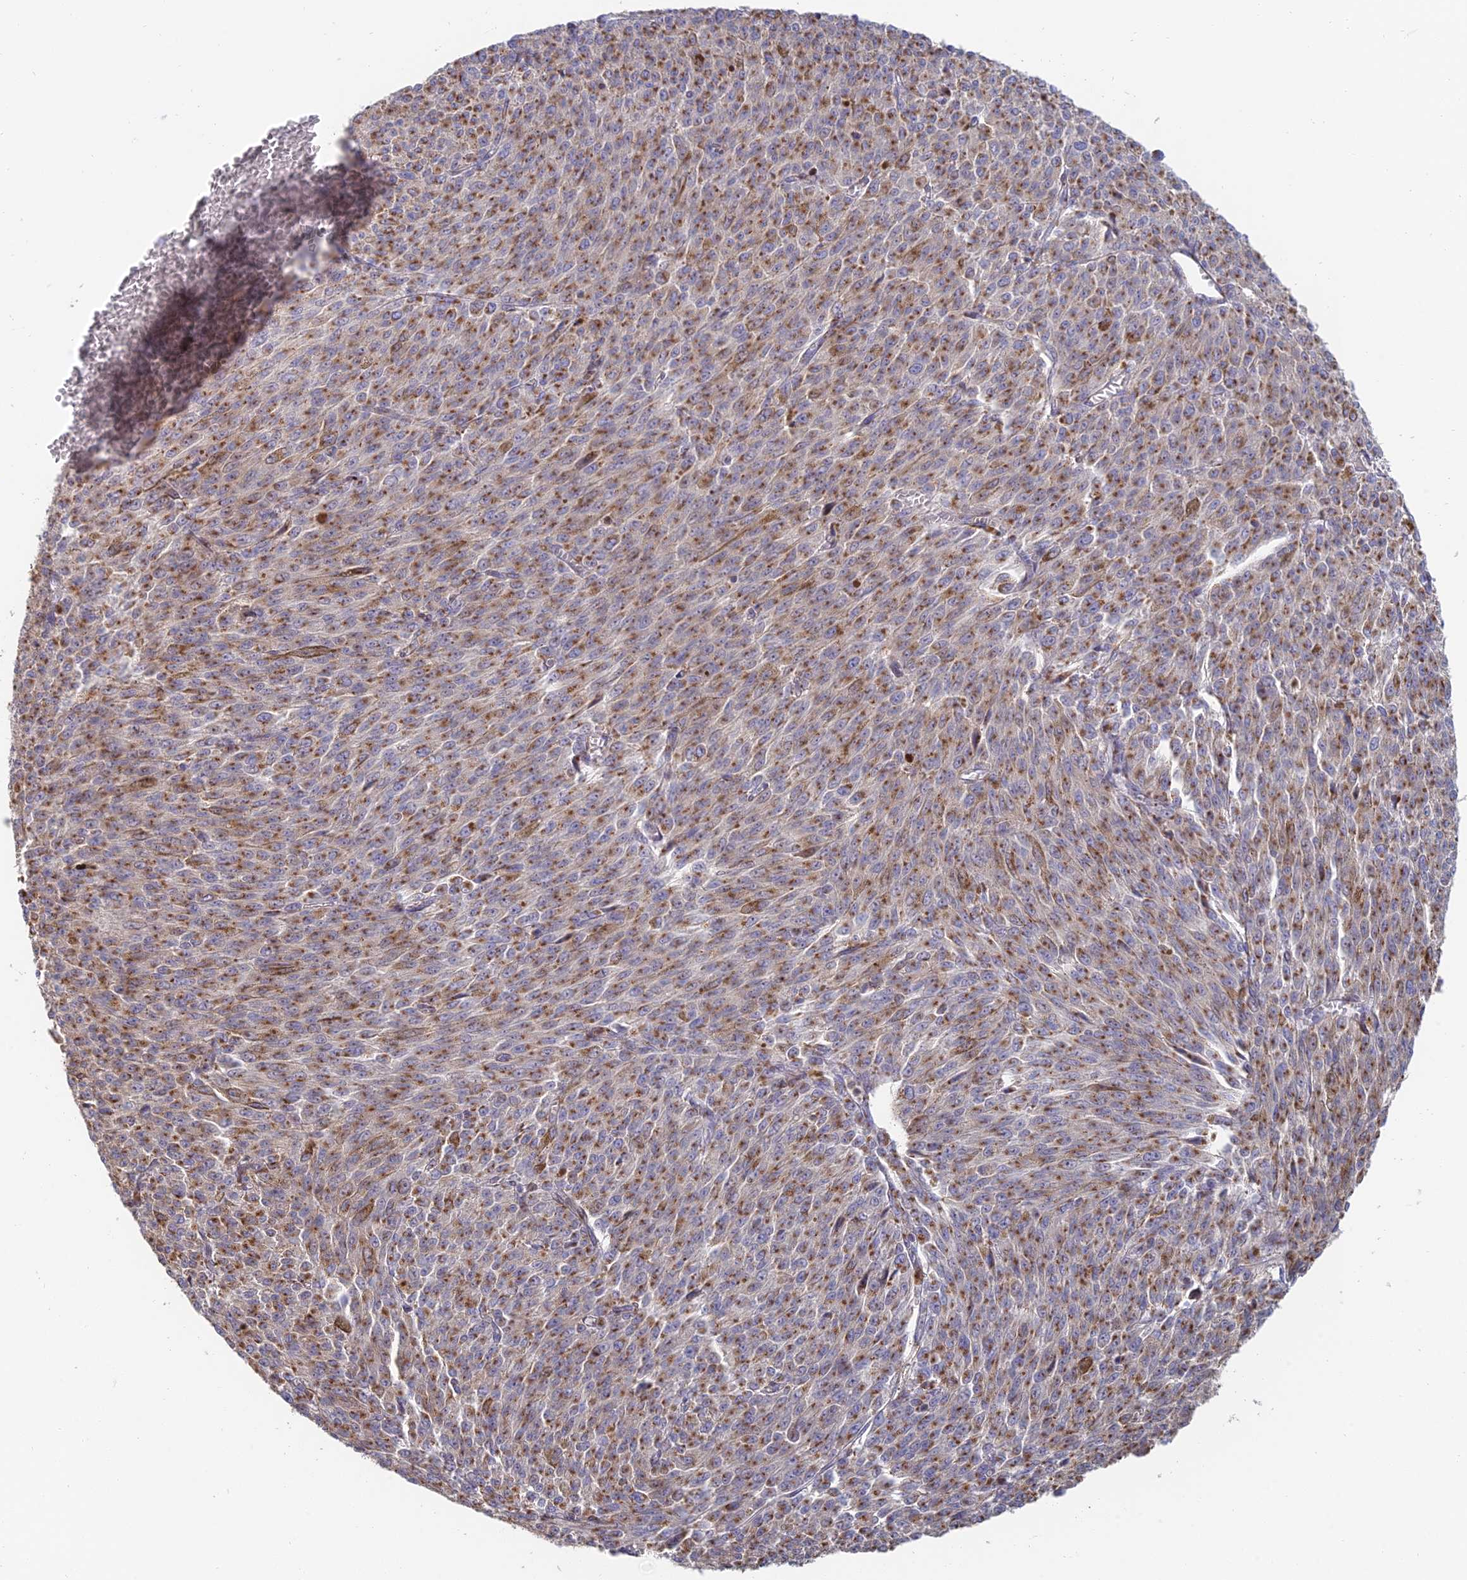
{"staining": {"intensity": "moderate", "quantity": ">75%", "location": "cytoplasmic/membranous"}, "tissue": "melanoma", "cell_type": "Tumor cells", "image_type": "cancer", "snomed": [{"axis": "morphology", "description": "Malignant melanoma, NOS"}, {"axis": "topography", "description": "Skin"}], "caption": "This photomicrograph displays immunohistochemistry (IHC) staining of melanoma, with medium moderate cytoplasmic/membranous positivity in approximately >75% of tumor cells.", "gene": "HS2ST1", "patient": {"sex": "female", "age": 52}}